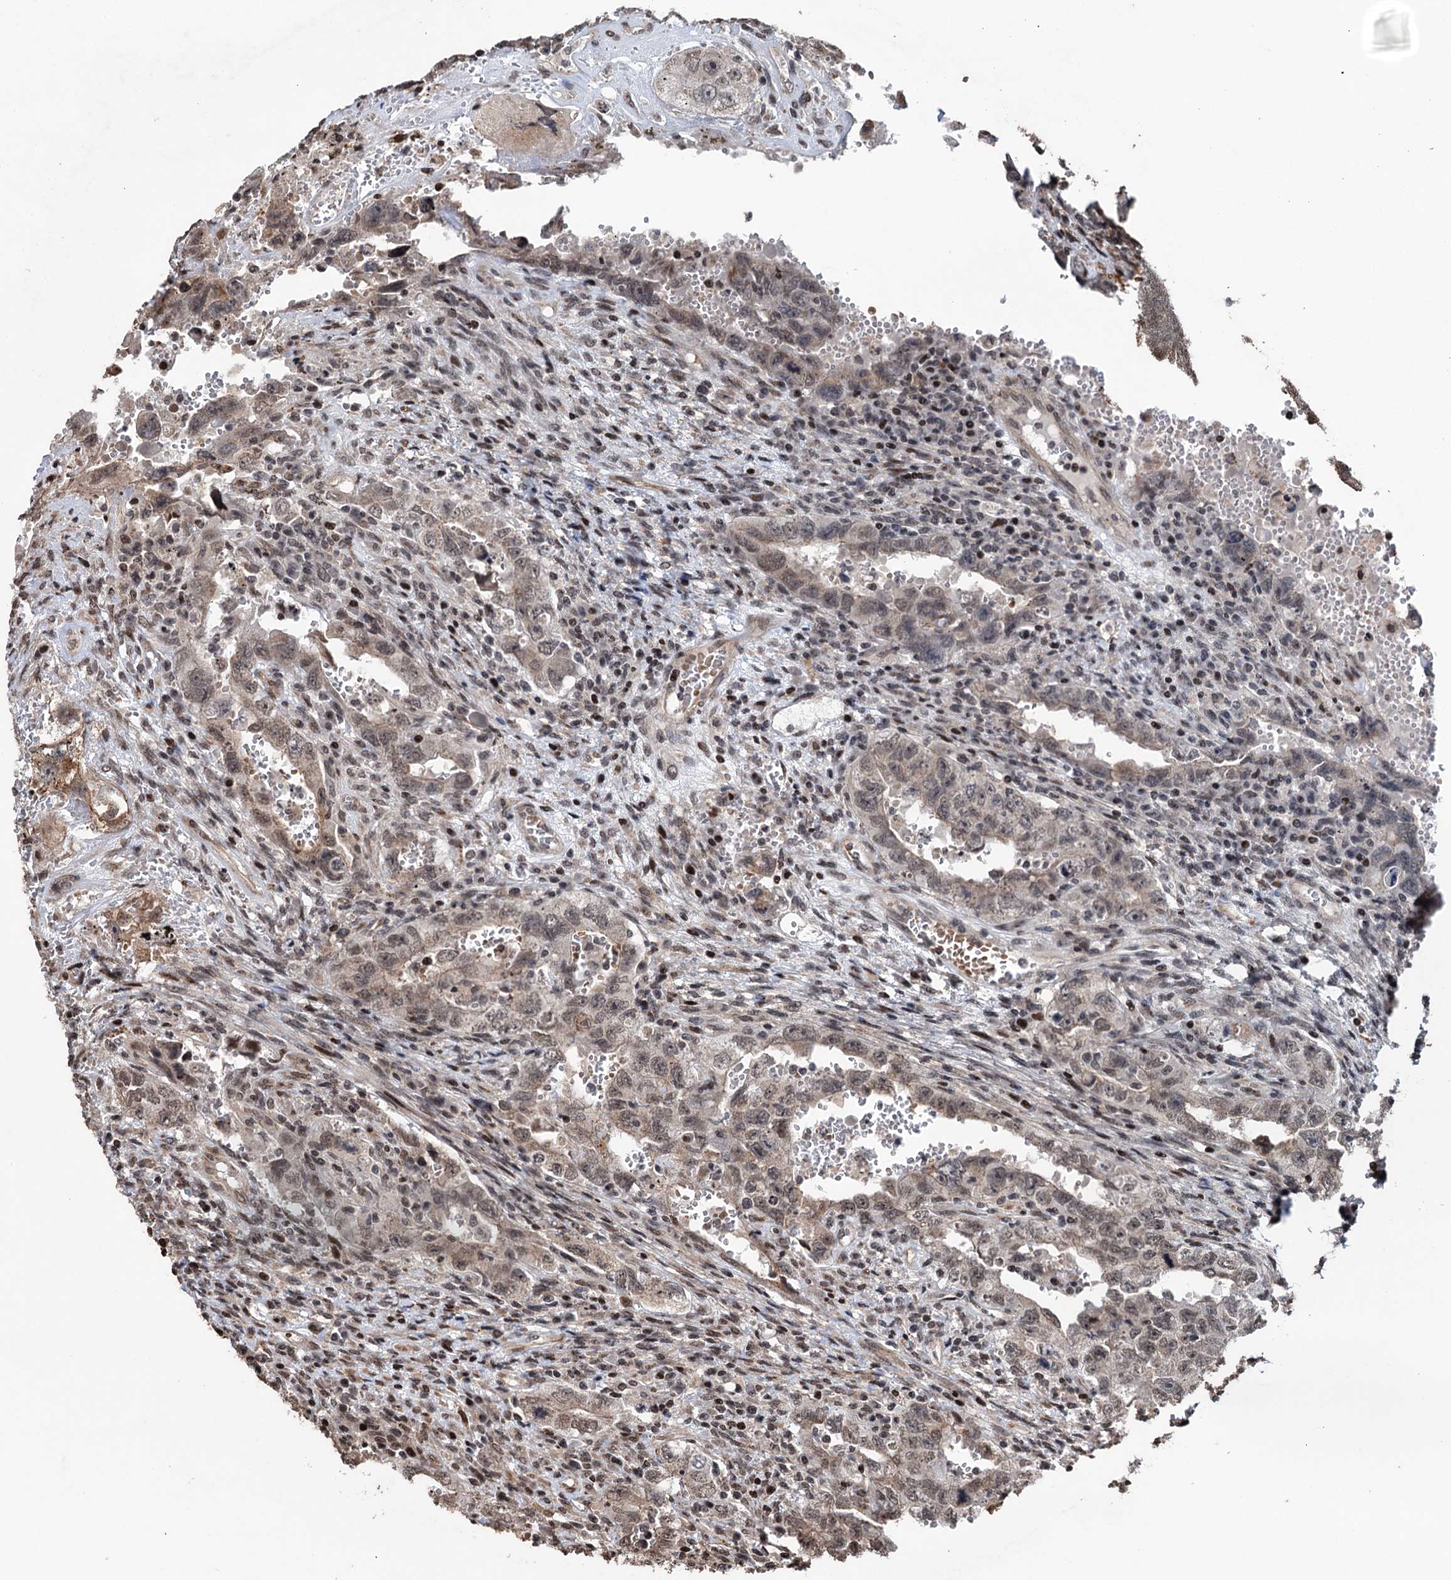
{"staining": {"intensity": "weak", "quantity": "25%-75%", "location": "nuclear"}, "tissue": "testis cancer", "cell_type": "Tumor cells", "image_type": "cancer", "snomed": [{"axis": "morphology", "description": "Carcinoma, Embryonal, NOS"}, {"axis": "topography", "description": "Testis"}], "caption": "The image displays staining of embryonal carcinoma (testis), revealing weak nuclear protein expression (brown color) within tumor cells. (DAB (3,3'-diaminobenzidine) IHC, brown staining for protein, blue staining for nuclei).", "gene": "EYA4", "patient": {"sex": "male", "age": 26}}